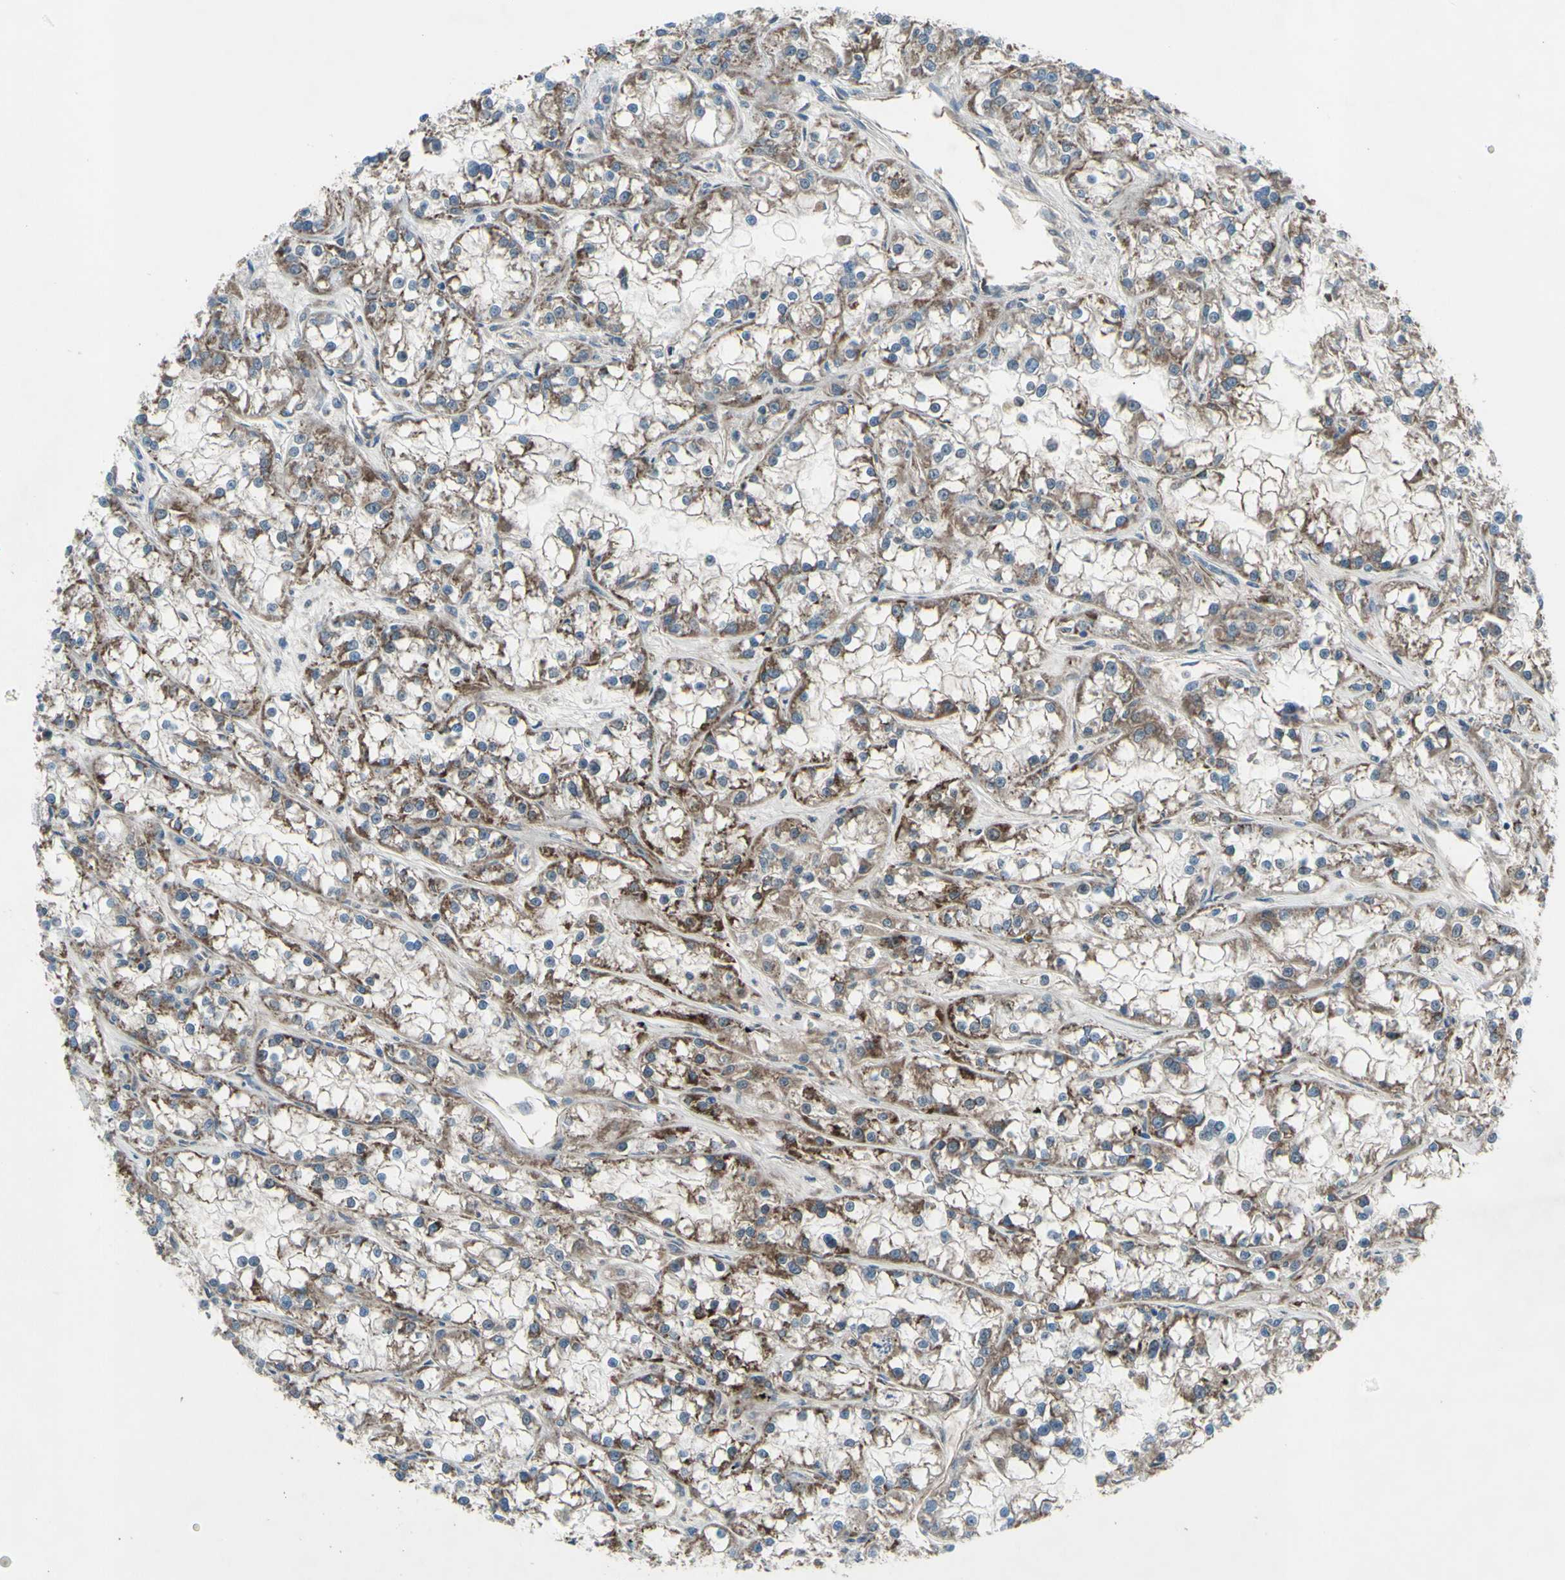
{"staining": {"intensity": "moderate", "quantity": ">75%", "location": "cytoplasmic/membranous"}, "tissue": "renal cancer", "cell_type": "Tumor cells", "image_type": "cancer", "snomed": [{"axis": "morphology", "description": "Adenocarcinoma, NOS"}, {"axis": "topography", "description": "Kidney"}], "caption": "Immunohistochemistry (IHC) (DAB) staining of human adenocarcinoma (renal) reveals moderate cytoplasmic/membranous protein positivity in approximately >75% of tumor cells.", "gene": "EMC7", "patient": {"sex": "female", "age": 52}}